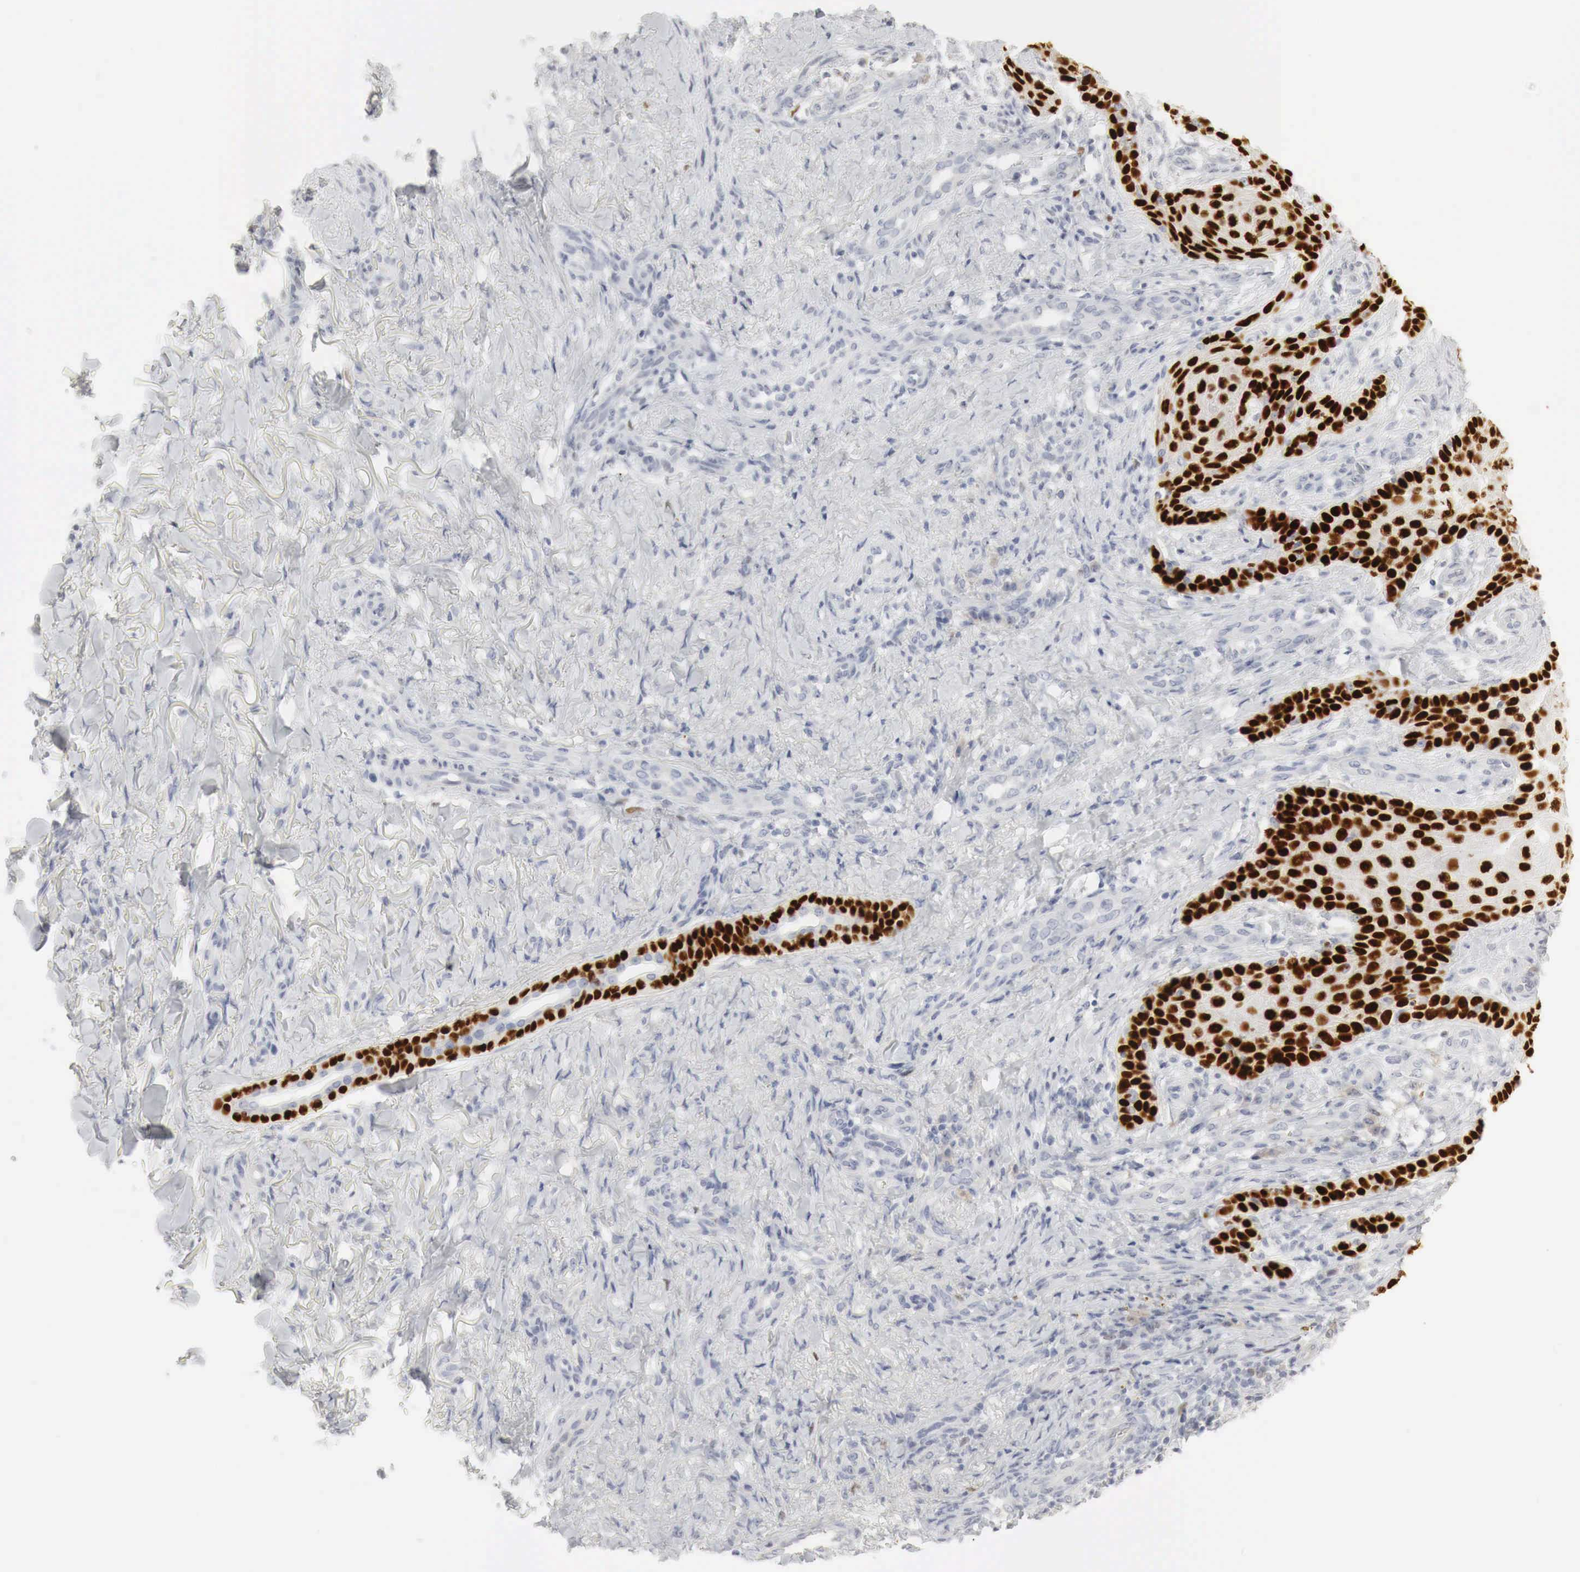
{"staining": {"intensity": "strong", "quantity": ">75%", "location": "nuclear"}, "tissue": "skin cancer", "cell_type": "Tumor cells", "image_type": "cancer", "snomed": [{"axis": "morphology", "description": "Normal tissue, NOS"}, {"axis": "morphology", "description": "Basal cell carcinoma"}, {"axis": "topography", "description": "Skin"}], "caption": "Skin cancer stained with a brown dye demonstrates strong nuclear positive staining in approximately >75% of tumor cells.", "gene": "TP63", "patient": {"sex": "male", "age": 81}}